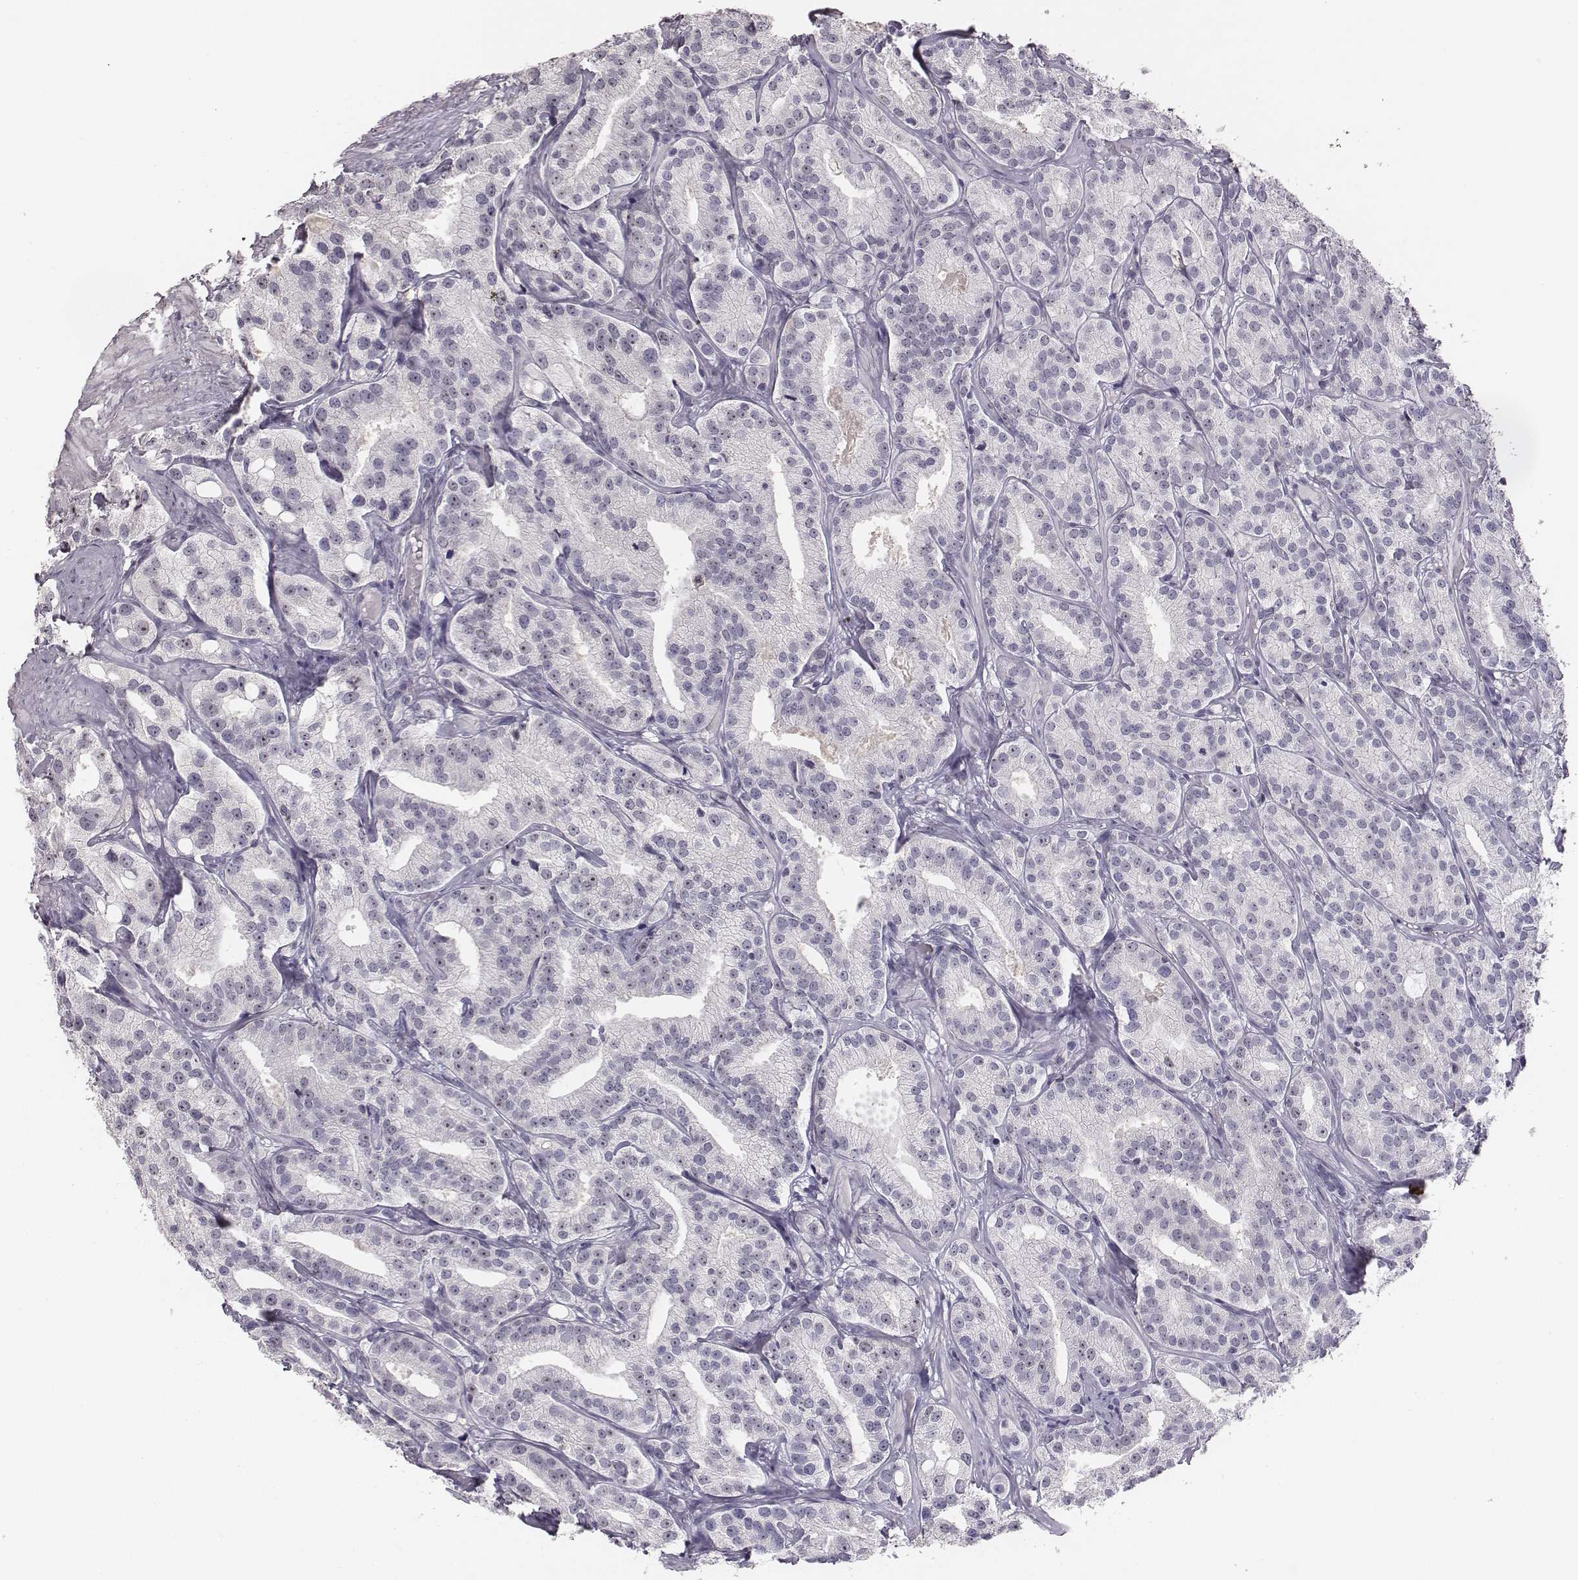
{"staining": {"intensity": "strong", "quantity": ">75%", "location": "nuclear"}, "tissue": "prostate cancer", "cell_type": "Tumor cells", "image_type": "cancer", "snomed": [{"axis": "morphology", "description": "Adenocarcinoma, High grade"}, {"axis": "topography", "description": "Prostate"}], "caption": "This photomicrograph shows immunohistochemistry (IHC) staining of human prostate adenocarcinoma (high-grade), with high strong nuclear positivity in about >75% of tumor cells.", "gene": "NIFK", "patient": {"sex": "male", "age": 75}}